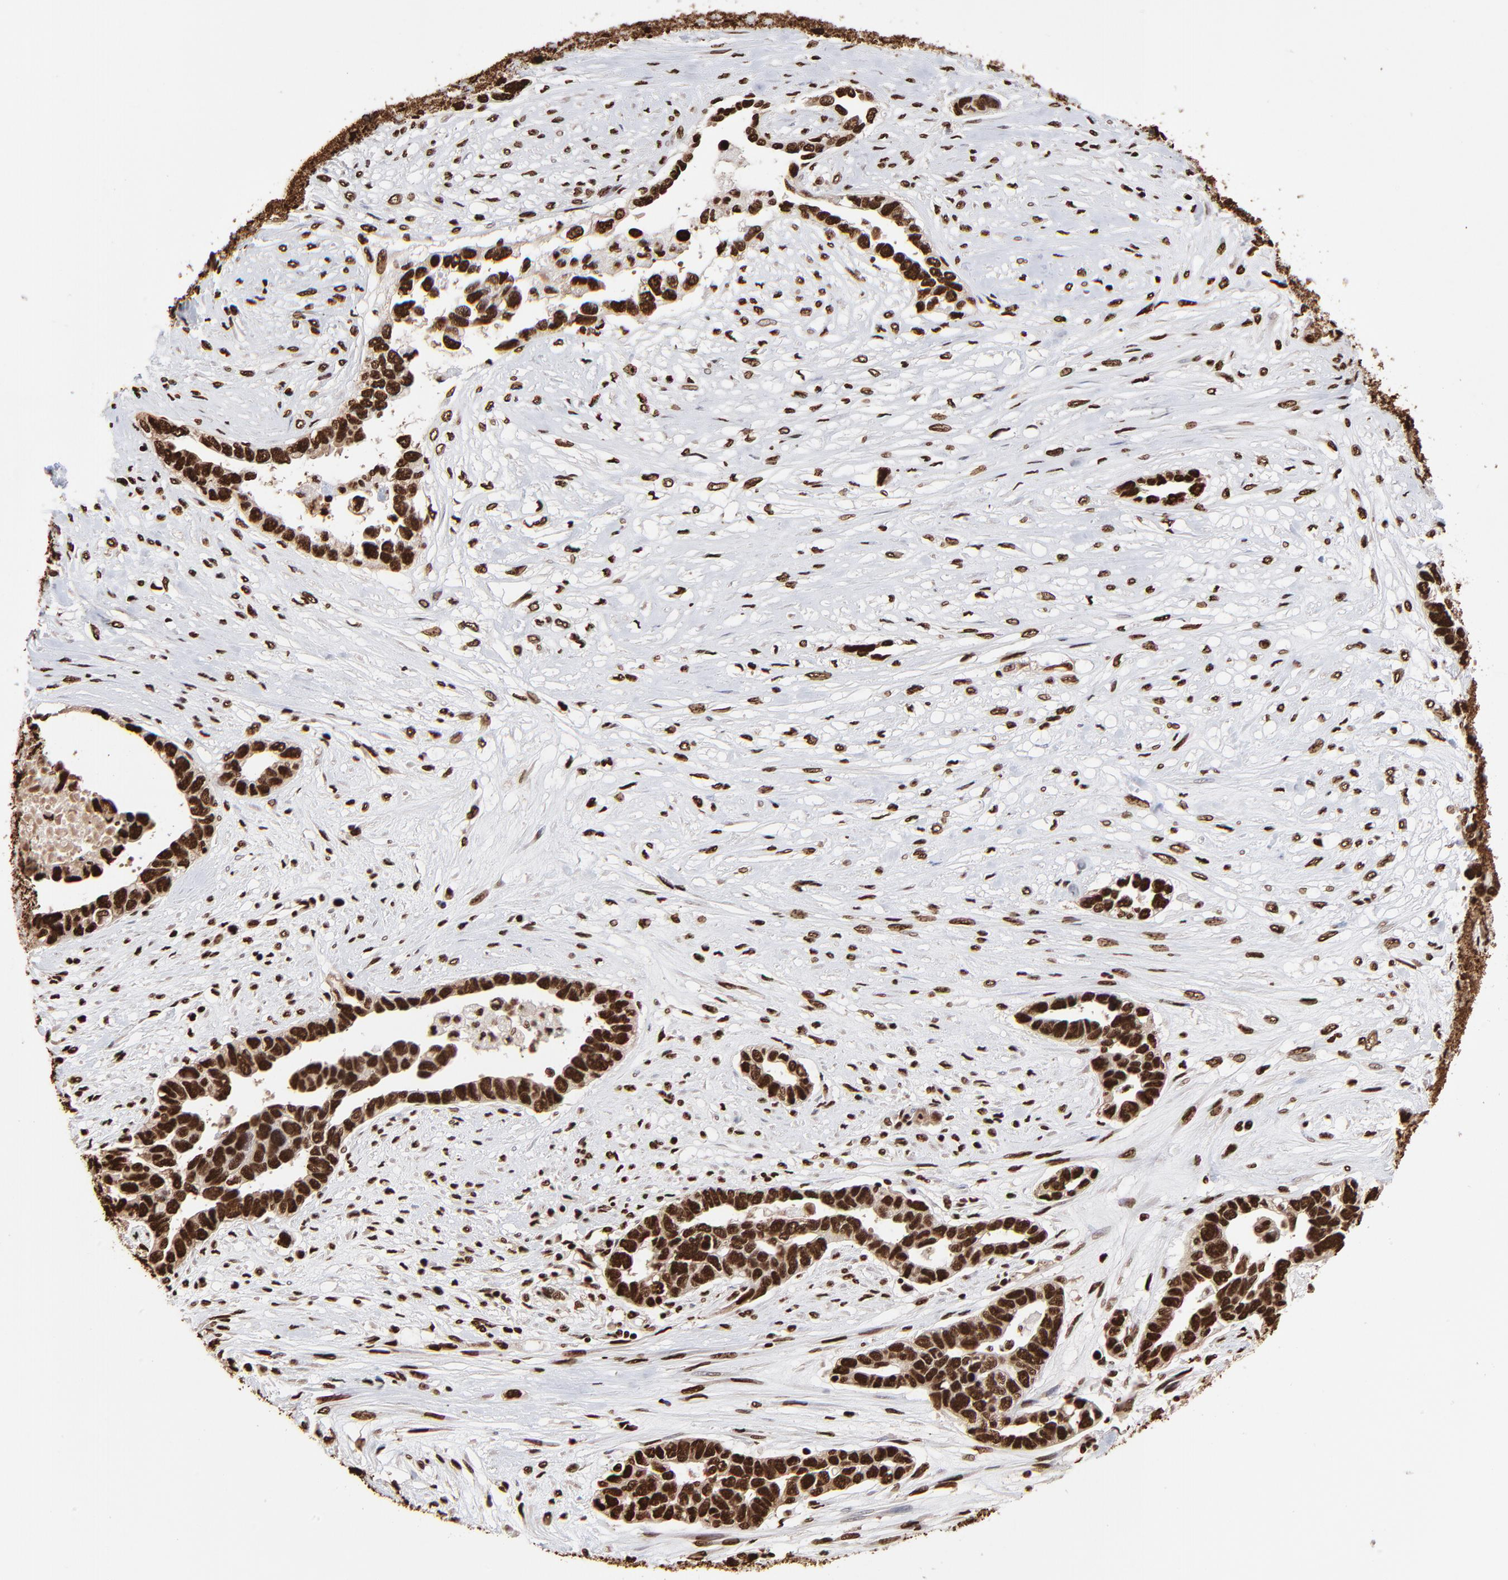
{"staining": {"intensity": "strong", "quantity": ">75%", "location": "nuclear"}, "tissue": "ovarian cancer", "cell_type": "Tumor cells", "image_type": "cancer", "snomed": [{"axis": "morphology", "description": "Cystadenocarcinoma, serous, NOS"}, {"axis": "topography", "description": "Ovary"}], "caption": "Strong nuclear expression for a protein is seen in approximately >75% of tumor cells of ovarian serous cystadenocarcinoma using immunohistochemistry (IHC).", "gene": "ZNF544", "patient": {"sex": "female", "age": 54}}